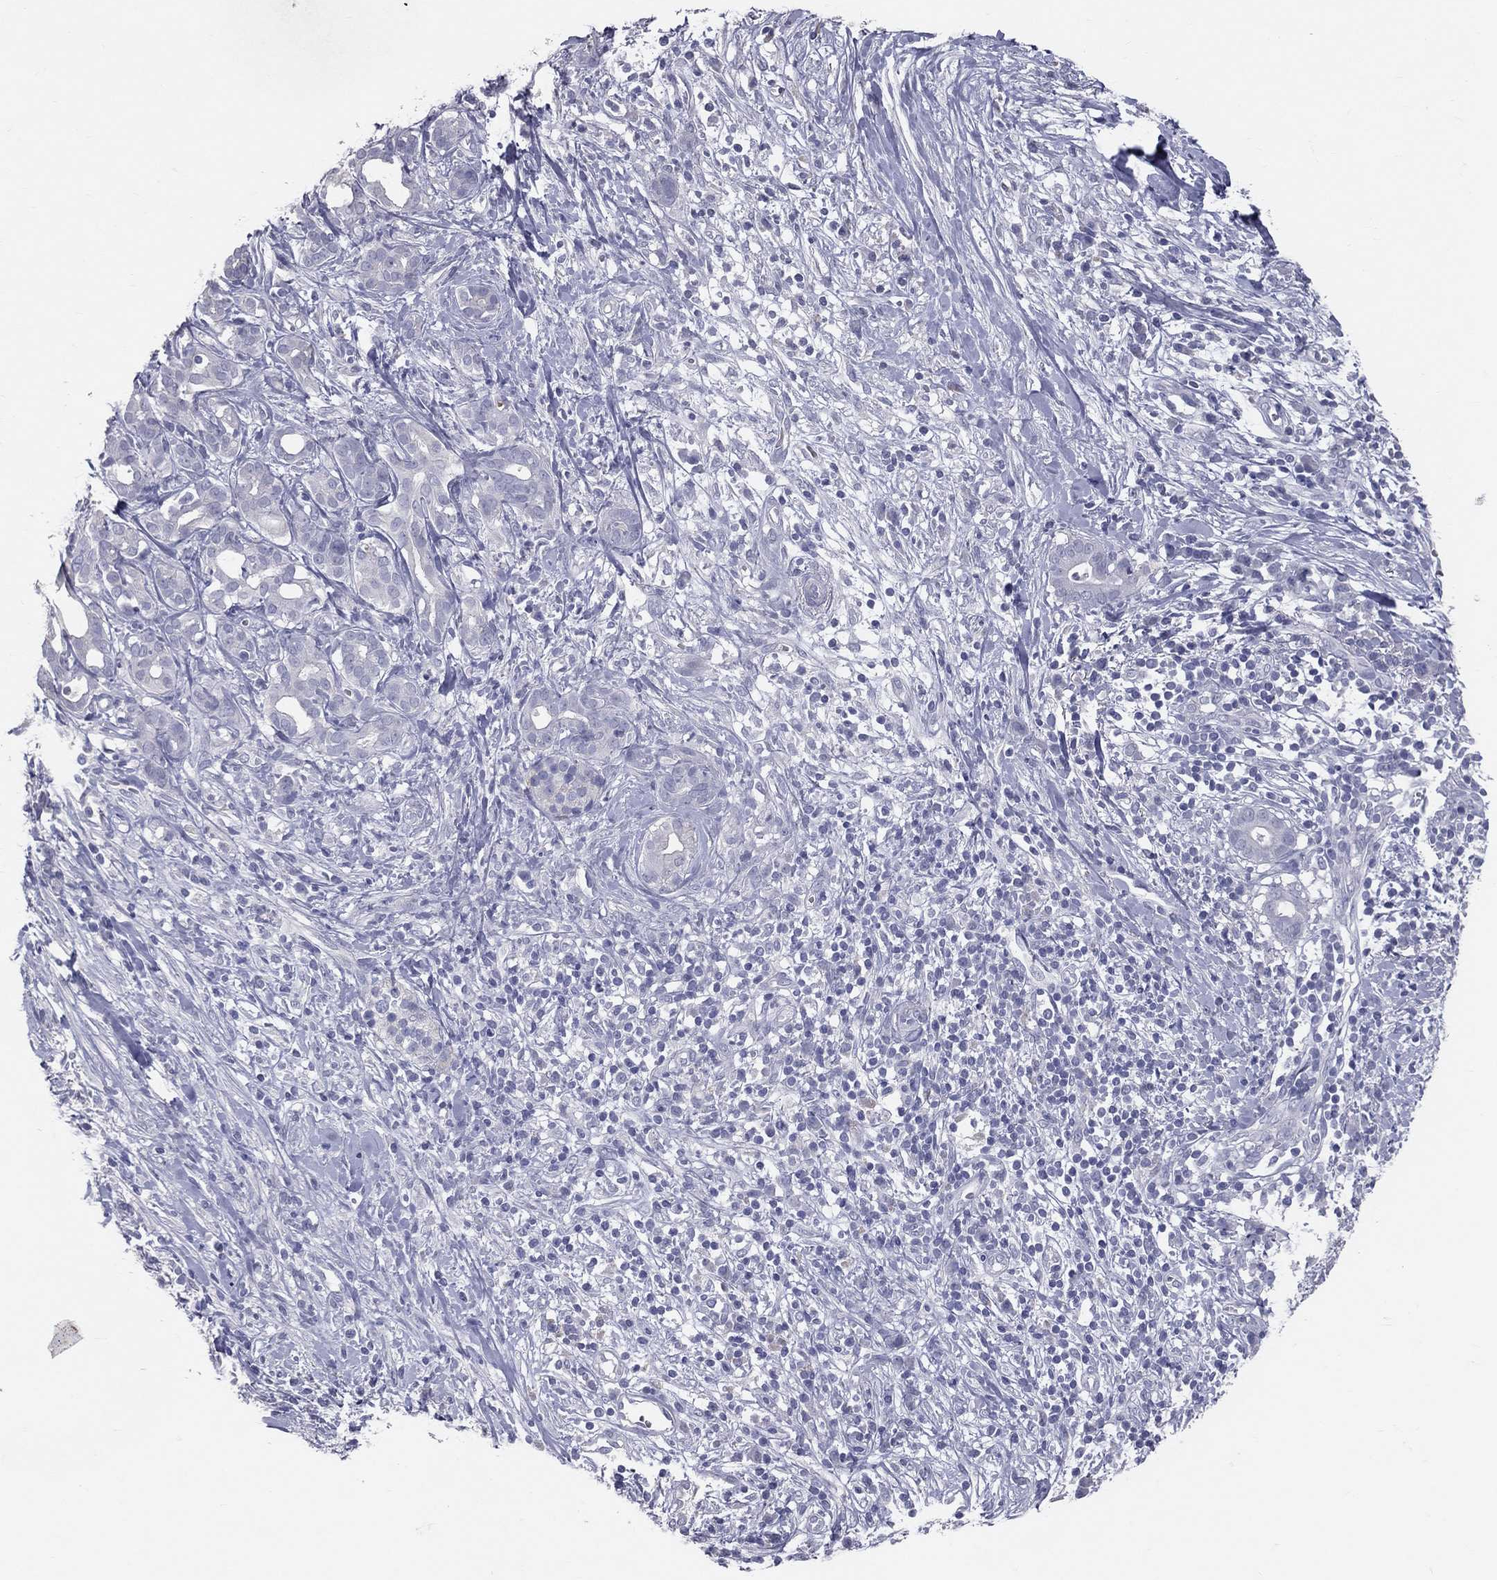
{"staining": {"intensity": "negative", "quantity": "none", "location": "none"}, "tissue": "pancreatic cancer", "cell_type": "Tumor cells", "image_type": "cancer", "snomed": [{"axis": "morphology", "description": "Adenocarcinoma, NOS"}, {"axis": "topography", "description": "Pancreas"}], "caption": "High magnification brightfield microscopy of pancreatic adenocarcinoma stained with DAB (3,3'-diaminobenzidine) (brown) and counterstained with hematoxylin (blue): tumor cells show no significant staining. (DAB IHC, high magnification).", "gene": "TFPI2", "patient": {"sex": "male", "age": 61}}